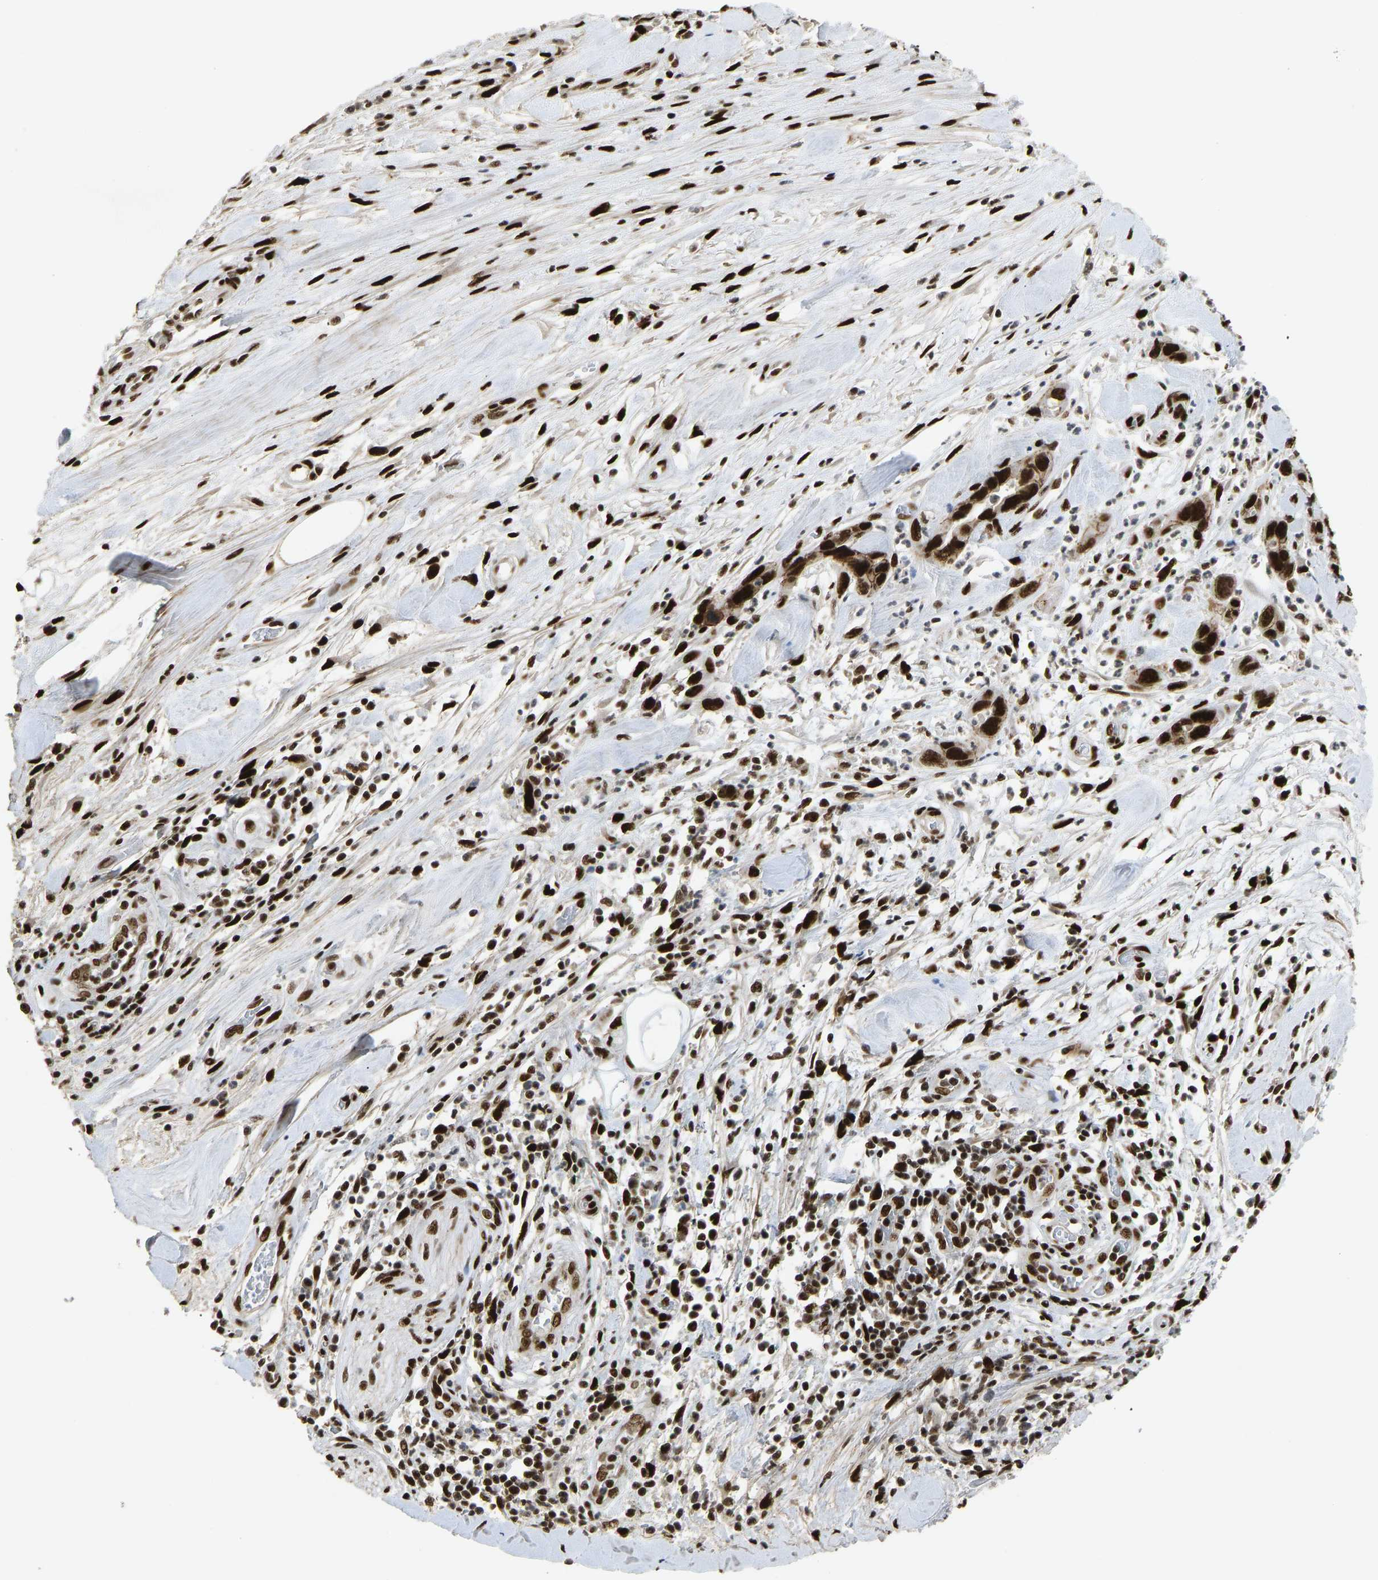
{"staining": {"intensity": "strong", "quantity": ">75%", "location": "nuclear"}, "tissue": "pancreatic cancer", "cell_type": "Tumor cells", "image_type": "cancer", "snomed": [{"axis": "morphology", "description": "Adenocarcinoma, NOS"}, {"axis": "topography", "description": "Pancreas"}], "caption": "About >75% of tumor cells in human pancreatic cancer (adenocarcinoma) reveal strong nuclear protein positivity as visualized by brown immunohistochemical staining.", "gene": "FOXK1", "patient": {"sex": "female", "age": 70}}